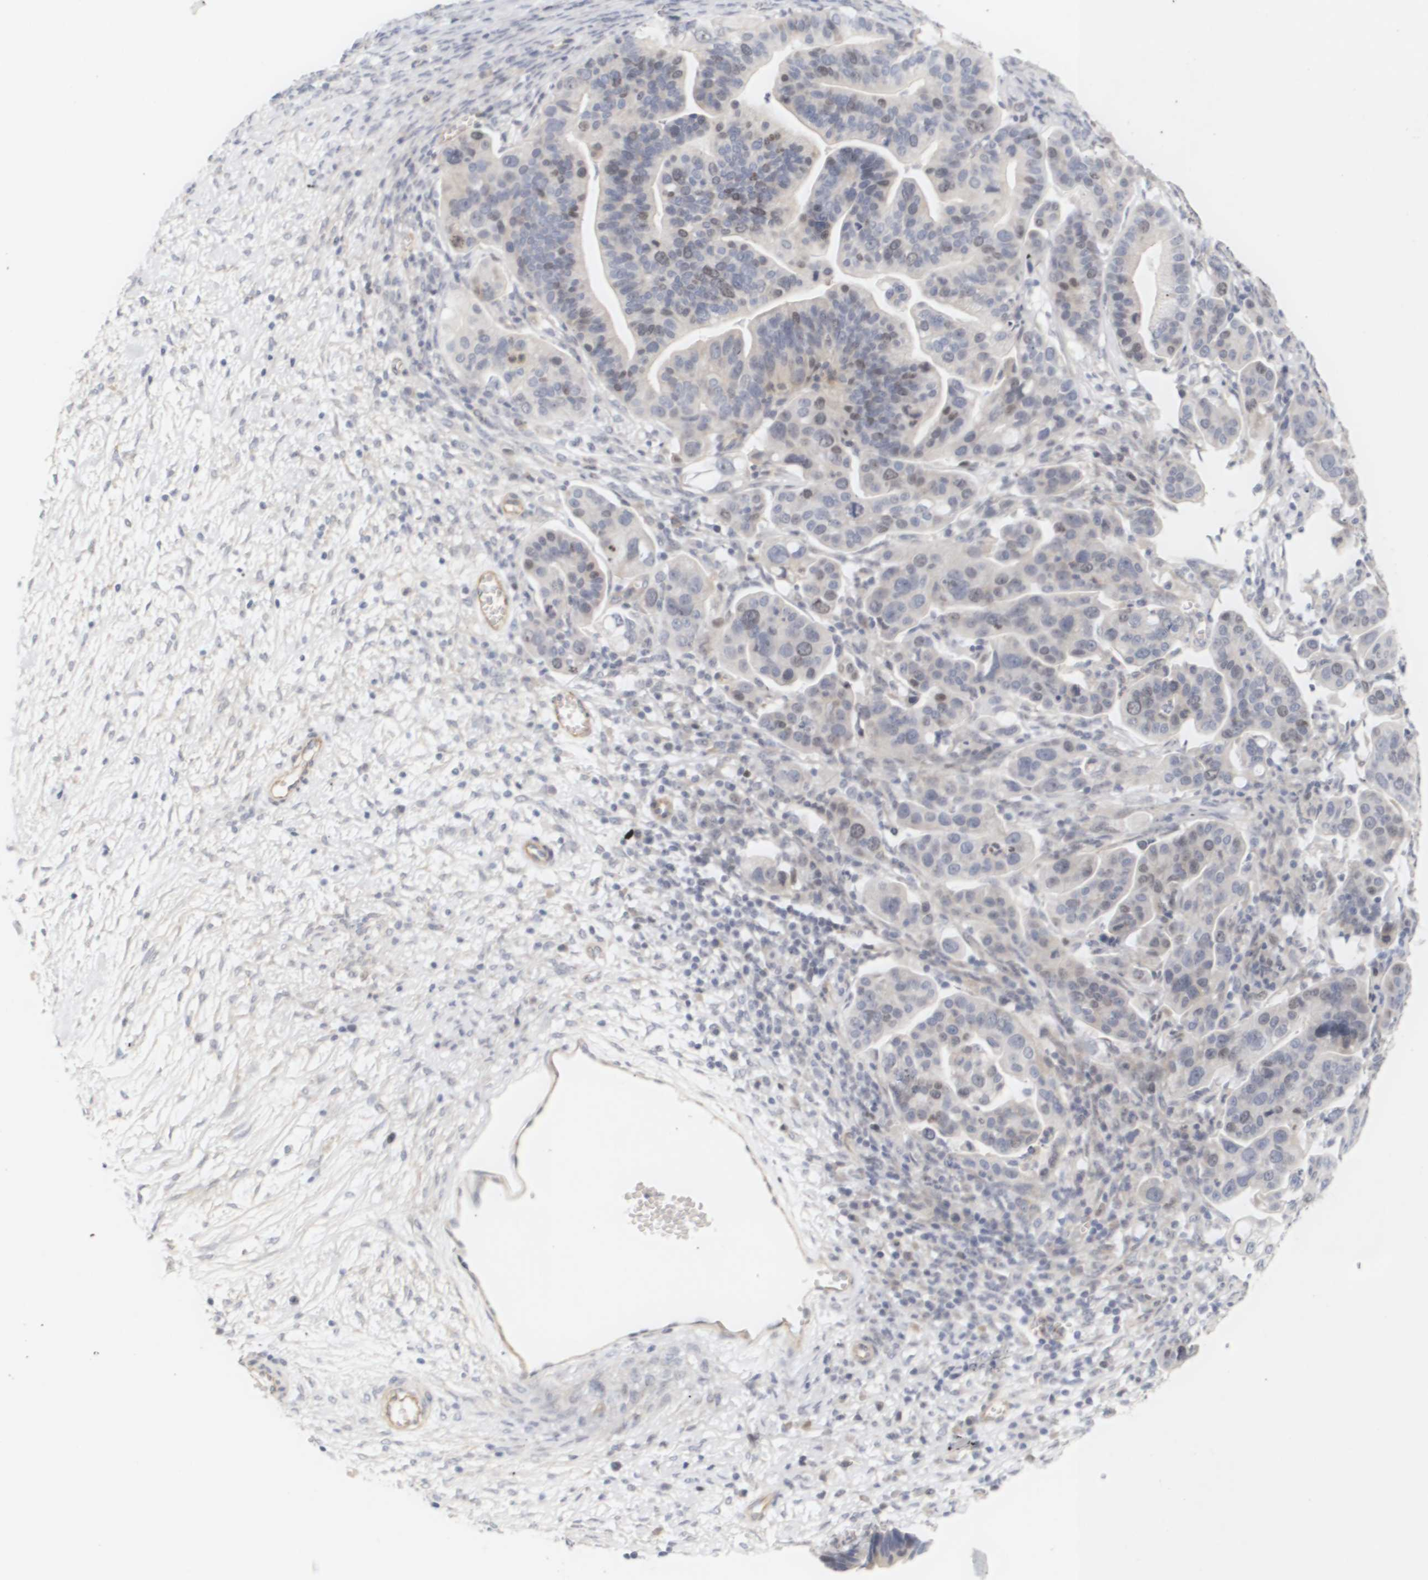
{"staining": {"intensity": "weak", "quantity": "<25%", "location": "nuclear"}, "tissue": "ovarian cancer", "cell_type": "Tumor cells", "image_type": "cancer", "snomed": [{"axis": "morphology", "description": "Cystadenocarcinoma, serous, NOS"}, {"axis": "topography", "description": "Ovary"}], "caption": "High magnification brightfield microscopy of ovarian cancer stained with DAB (3,3'-diaminobenzidine) (brown) and counterstained with hematoxylin (blue): tumor cells show no significant positivity.", "gene": "CYB561", "patient": {"sex": "female", "age": 56}}